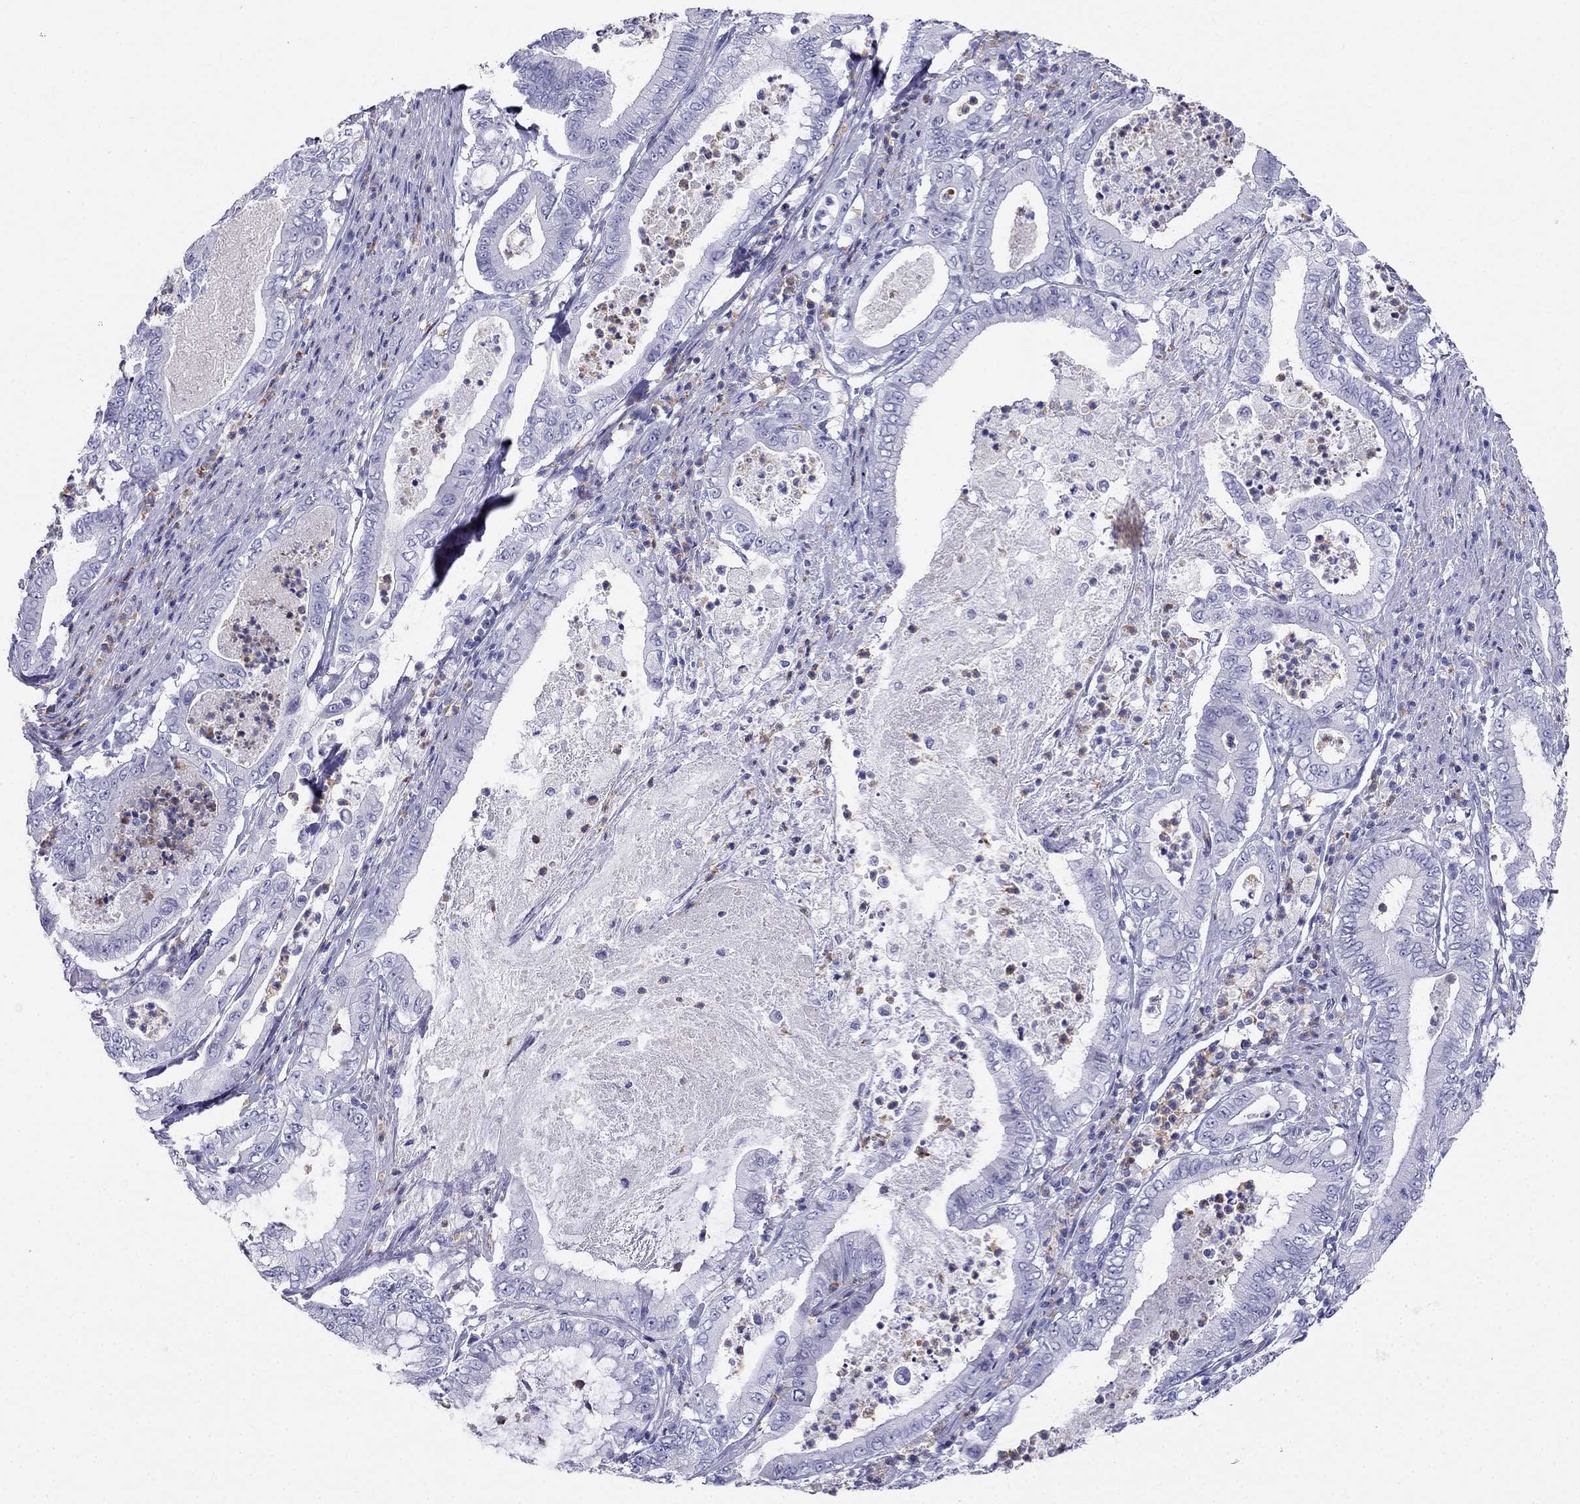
{"staining": {"intensity": "negative", "quantity": "none", "location": "none"}, "tissue": "pancreatic cancer", "cell_type": "Tumor cells", "image_type": "cancer", "snomed": [{"axis": "morphology", "description": "Adenocarcinoma, NOS"}, {"axis": "topography", "description": "Pancreas"}], "caption": "IHC image of pancreatic cancer stained for a protein (brown), which reveals no staining in tumor cells. Nuclei are stained in blue.", "gene": "PPP1R36", "patient": {"sex": "male", "age": 71}}